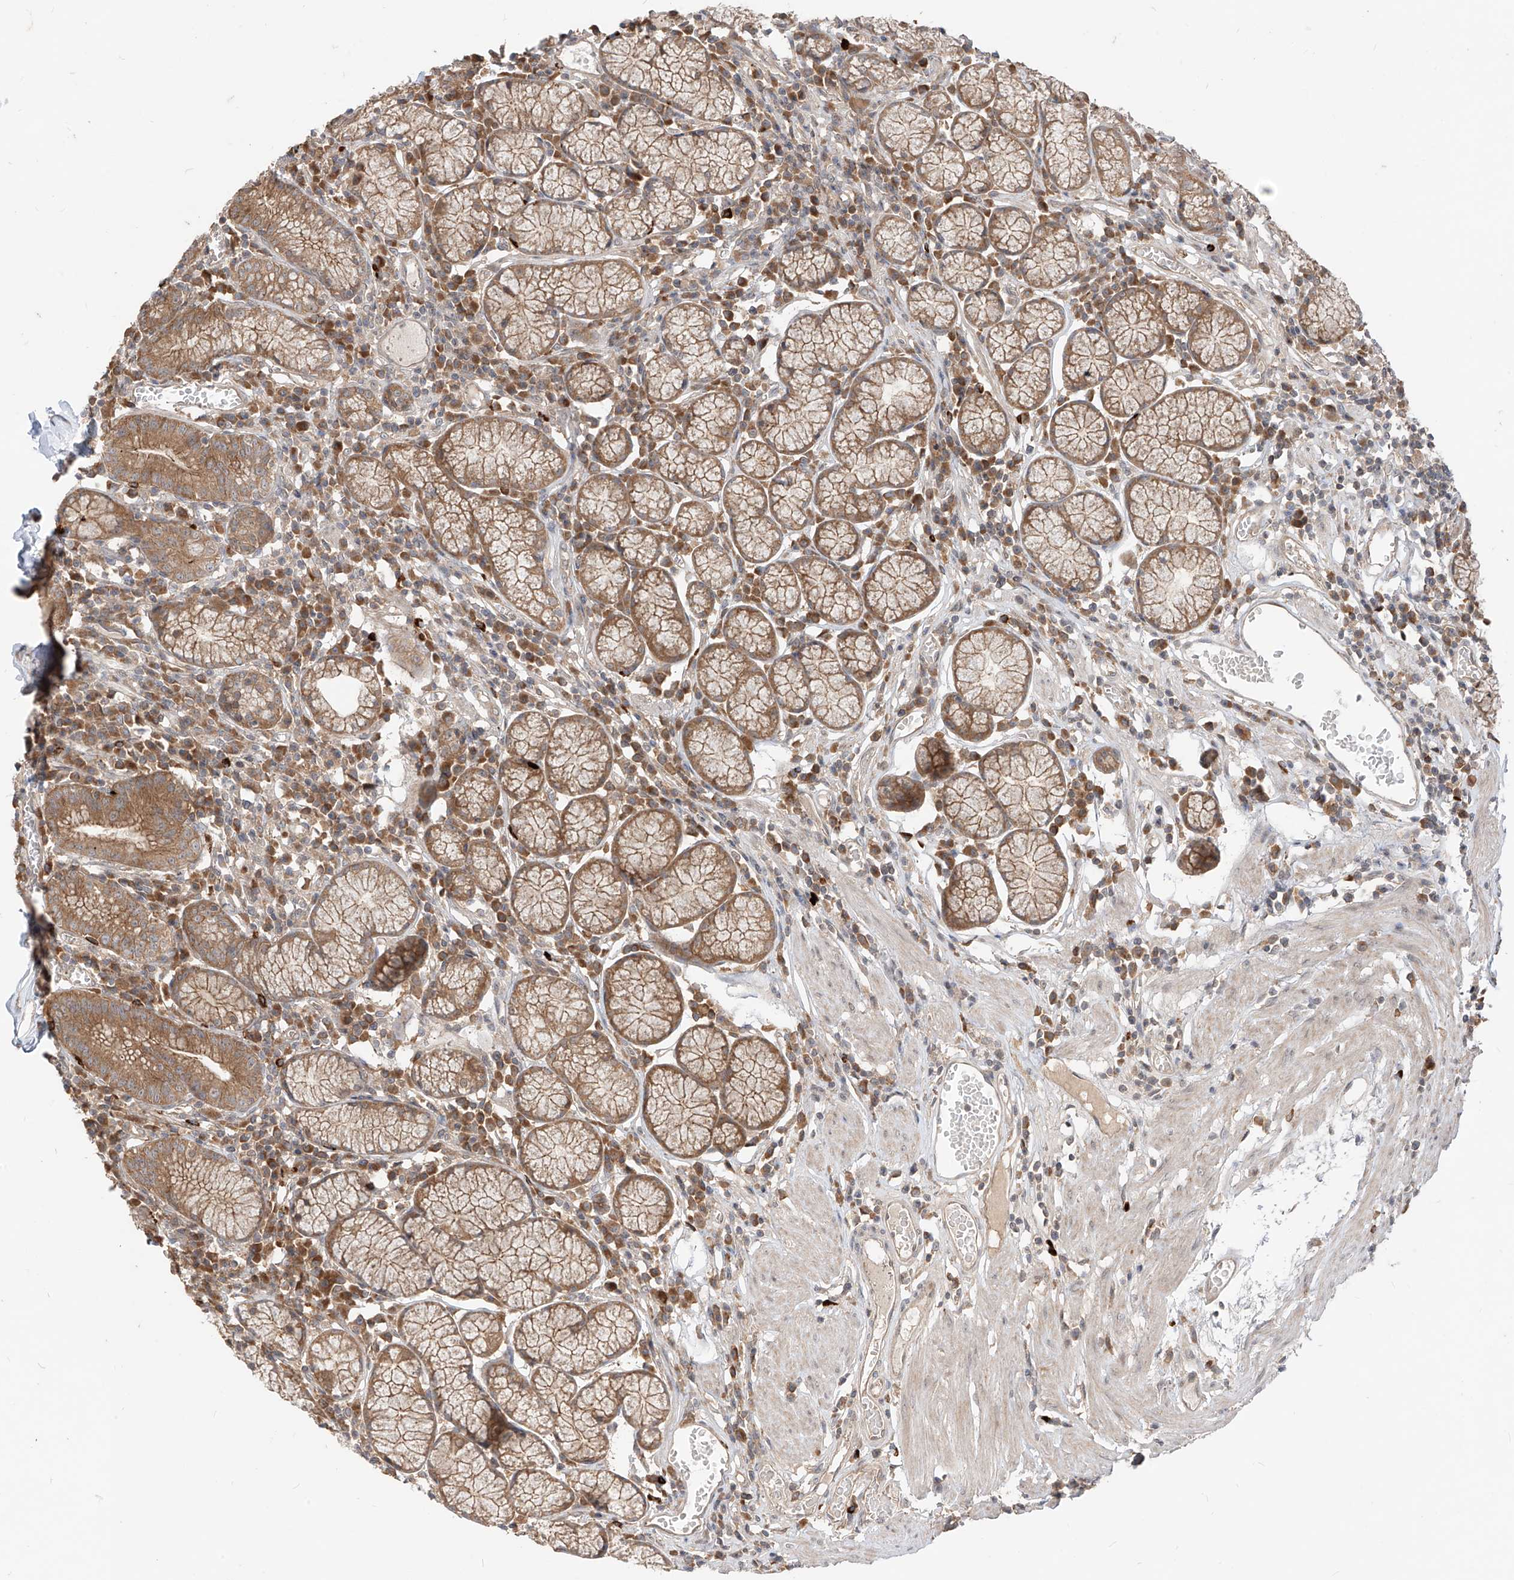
{"staining": {"intensity": "moderate", "quantity": ">75%", "location": "cytoplasmic/membranous"}, "tissue": "stomach", "cell_type": "Glandular cells", "image_type": "normal", "snomed": [{"axis": "morphology", "description": "Normal tissue, NOS"}, {"axis": "topography", "description": "Stomach"}], "caption": "High-power microscopy captured an immunohistochemistry histopathology image of benign stomach, revealing moderate cytoplasmic/membranous staining in approximately >75% of glandular cells.", "gene": "MTUS2", "patient": {"sex": "male", "age": 55}}